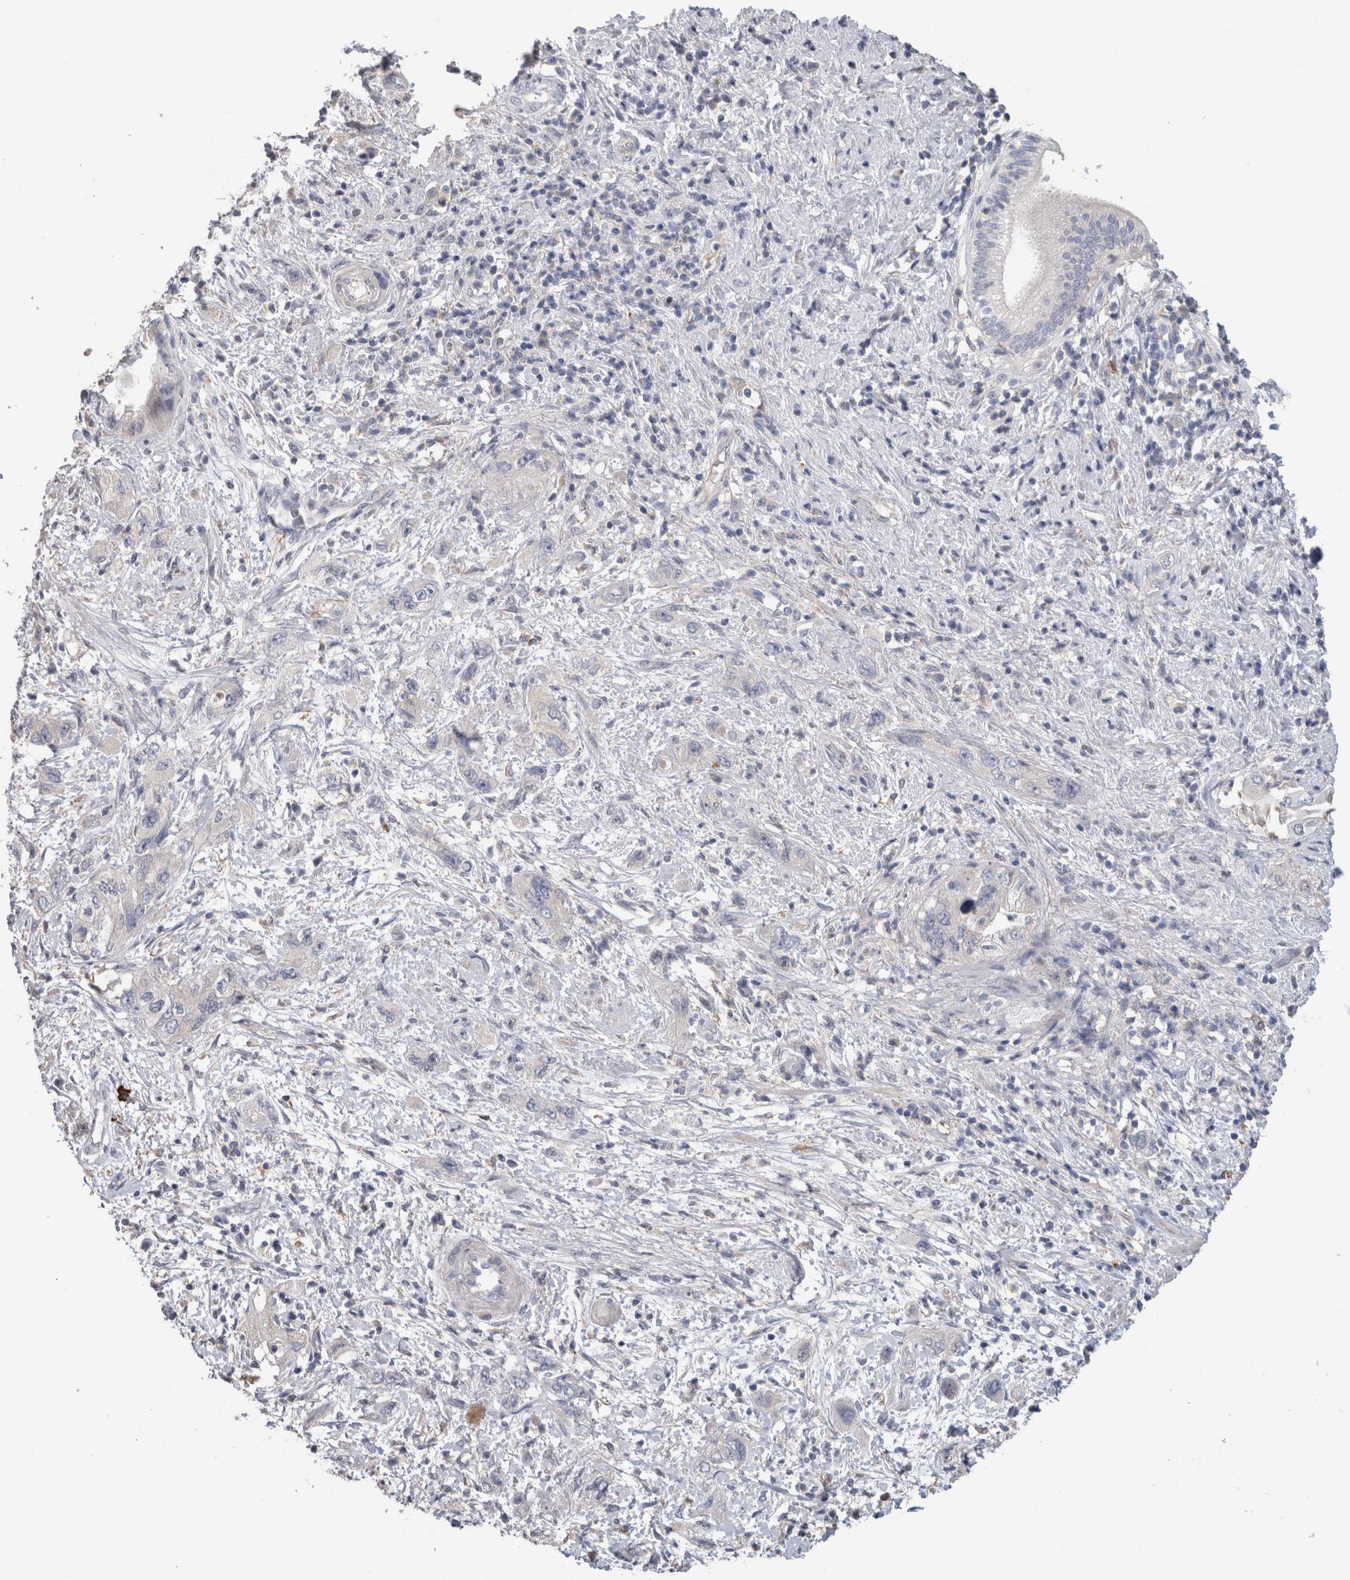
{"staining": {"intensity": "negative", "quantity": "none", "location": "none"}, "tissue": "pancreatic cancer", "cell_type": "Tumor cells", "image_type": "cancer", "snomed": [{"axis": "morphology", "description": "Adenocarcinoma, NOS"}, {"axis": "topography", "description": "Pancreas"}], "caption": "Human pancreatic cancer stained for a protein using immunohistochemistry exhibits no staining in tumor cells.", "gene": "SCRN1", "patient": {"sex": "female", "age": 73}}